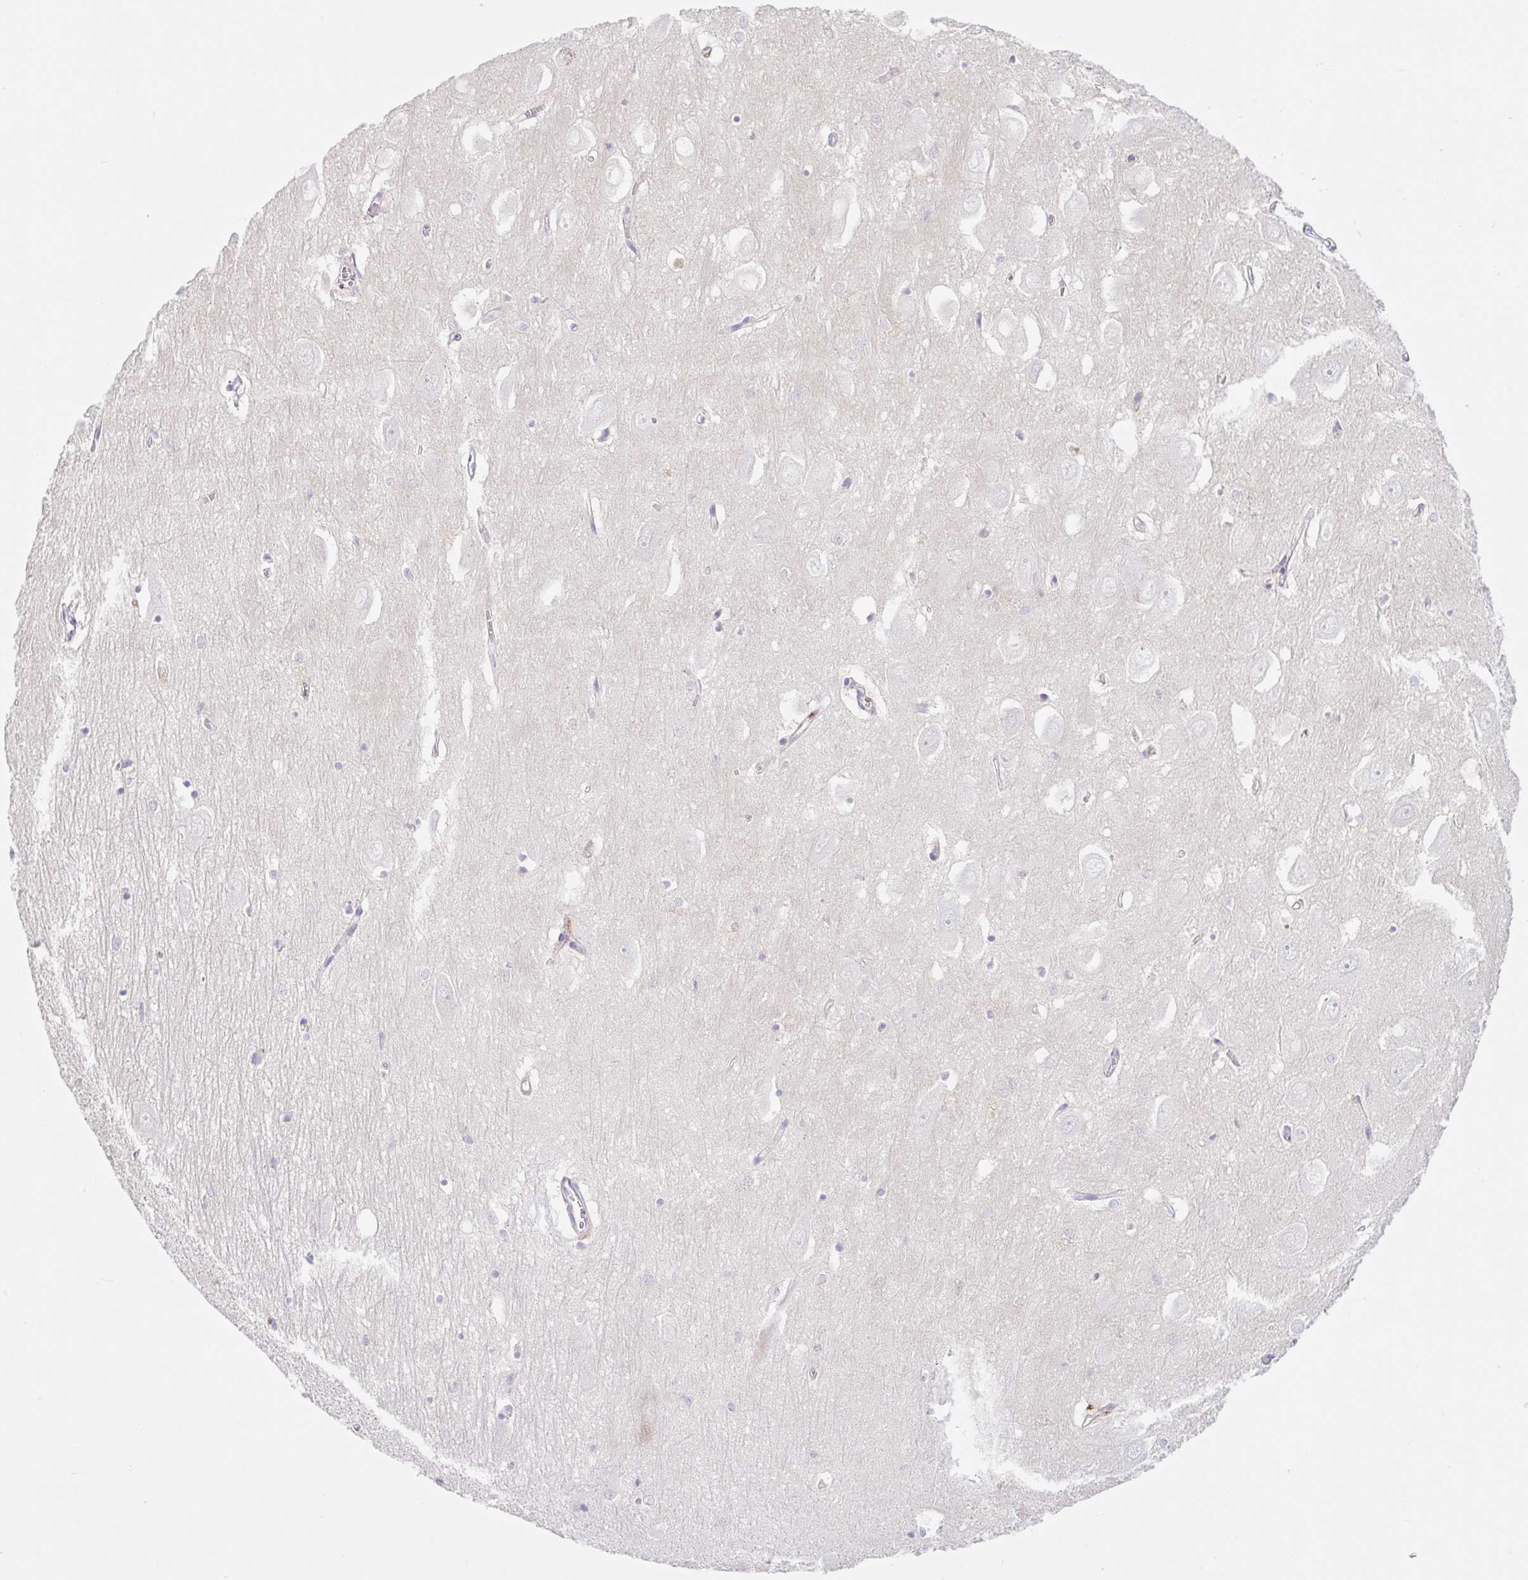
{"staining": {"intensity": "negative", "quantity": "none", "location": "none"}, "tissue": "hippocampus", "cell_type": "Glial cells", "image_type": "normal", "snomed": [{"axis": "morphology", "description": "Normal tissue, NOS"}, {"axis": "topography", "description": "Hippocampus"}], "caption": "High power microscopy histopathology image of an immunohistochemistry (IHC) histopathology image of benign hippocampus, revealing no significant staining in glial cells.", "gene": "LYVE1", "patient": {"sex": "female", "age": 64}}